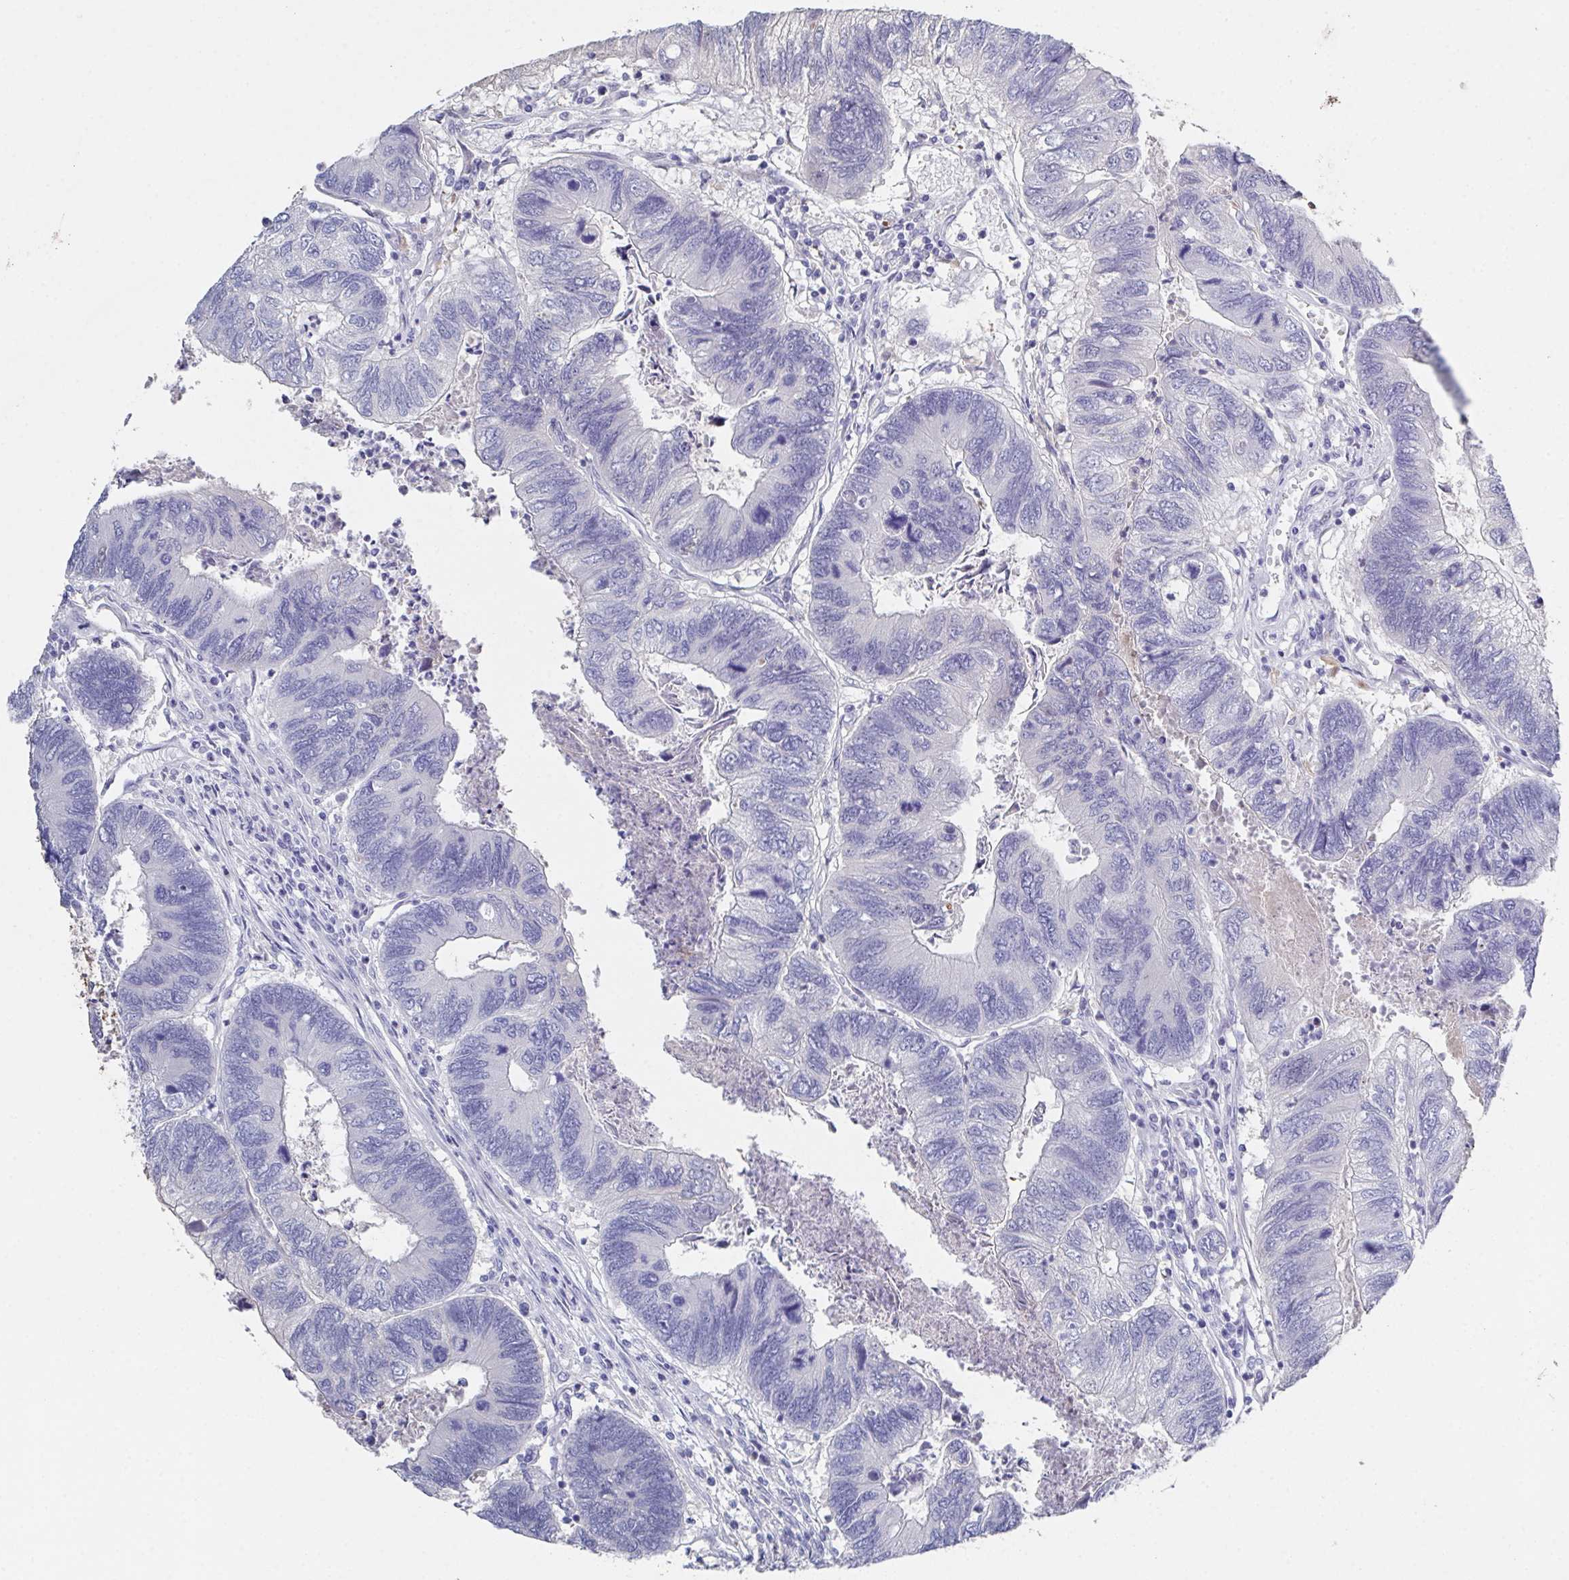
{"staining": {"intensity": "negative", "quantity": "none", "location": "none"}, "tissue": "colorectal cancer", "cell_type": "Tumor cells", "image_type": "cancer", "snomed": [{"axis": "morphology", "description": "Adenocarcinoma, NOS"}, {"axis": "topography", "description": "Colon"}], "caption": "IHC micrograph of human colorectal adenocarcinoma stained for a protein (brown), which reveals no positivity in tumor cells.", "gene": "SSC4D", "patient": {"sex": "female", "age": 67}}